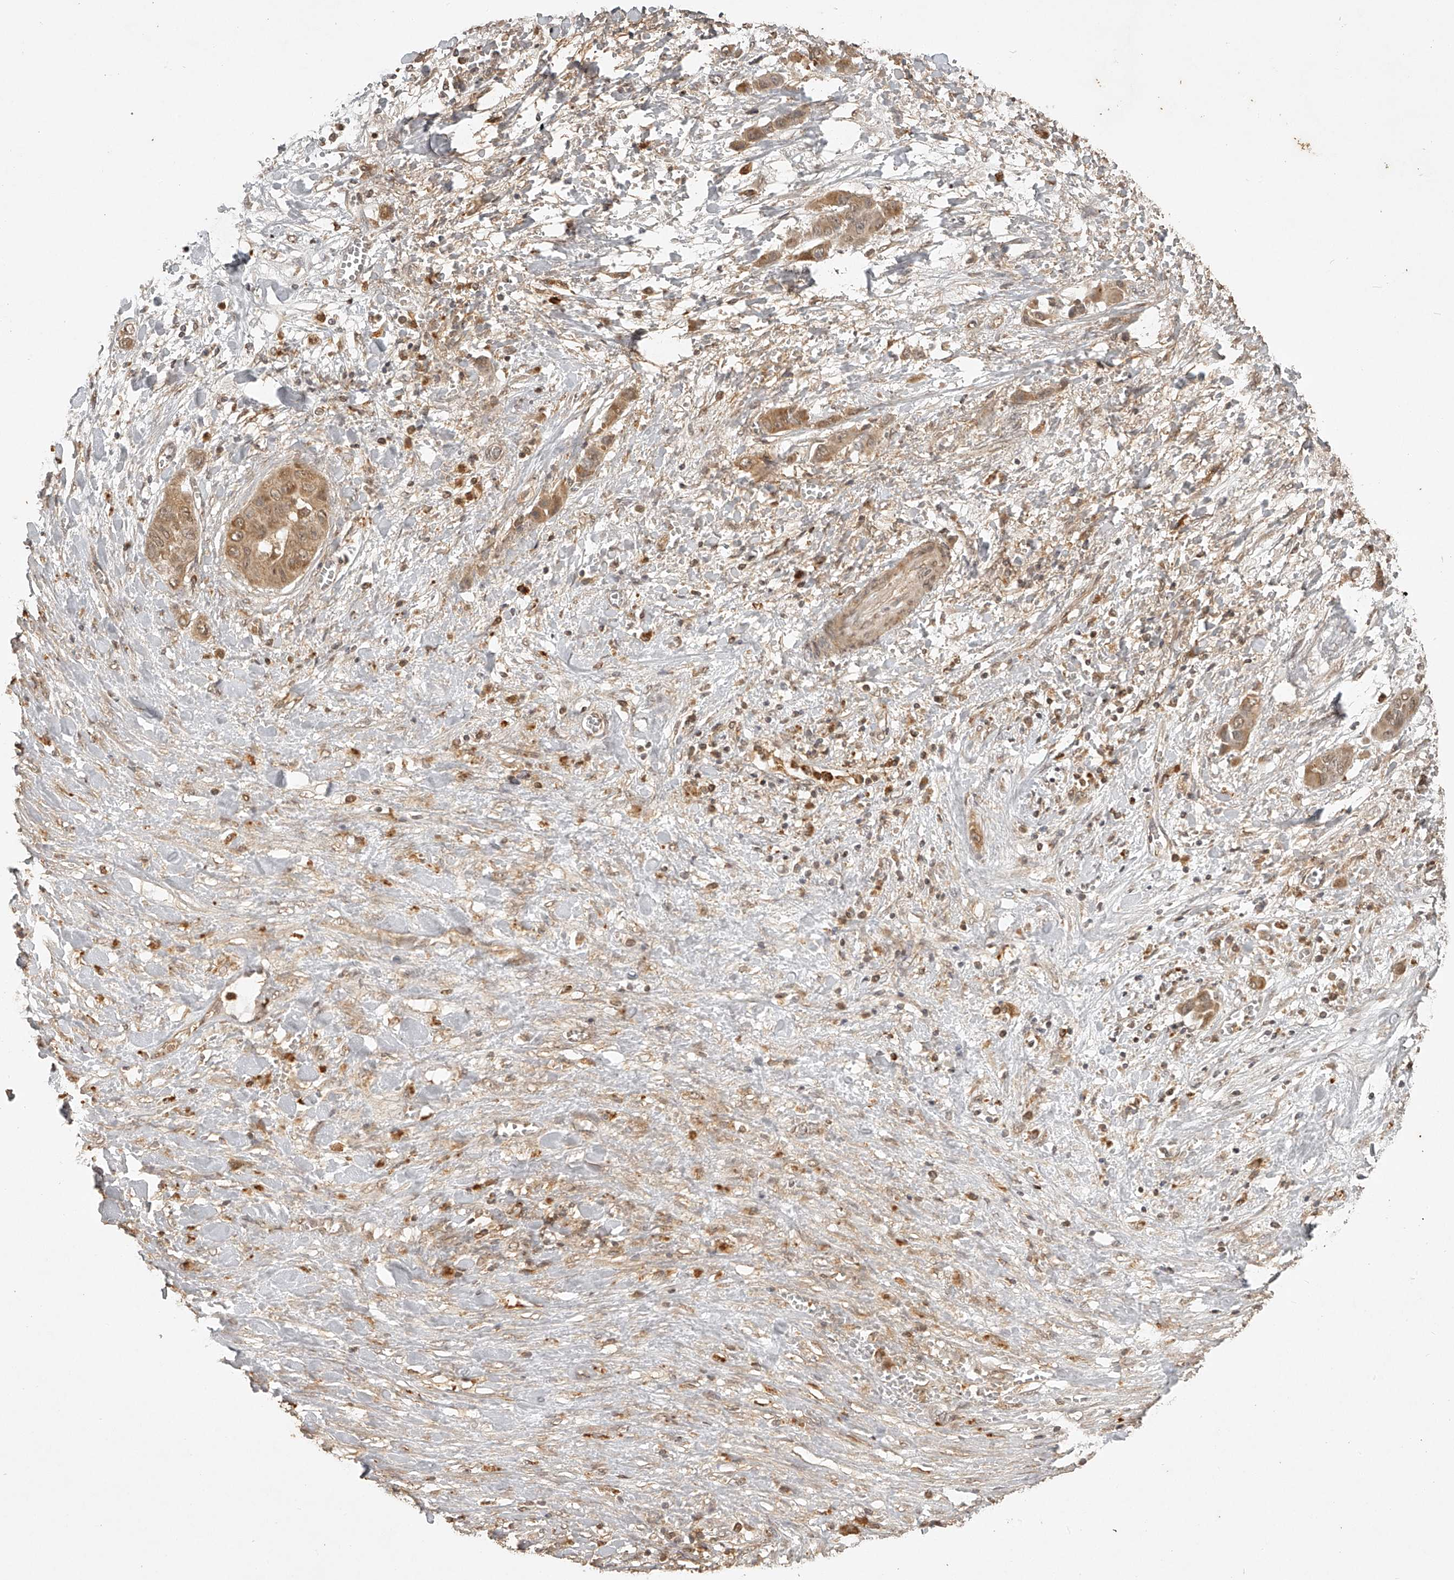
{"staining": {"intensity": "moderate", "quantity": ">75%", "location": "cytoplasmic/membranous,nuclear"}, "tissue": "liver cancer", "cell_type": "Tumor cells", "image_type": "cancer", "snomed": [{"axis": "morphology", "description": "Cholangiocarcinoma"}, {"axis": "topography", "description": "Liver"}], "caption": "Brown immunohistochemical staining in liver cancer (cholangiocarcinoma) demonstrates moderate cytoplasmic/membranous and nuclear positivity in approximately >75% of tumor cells. (DAB IHC with brightfield microscopy, high magnification).", "gene": "BCL2L11", "patient": {"sex": "female", "age": 52}}